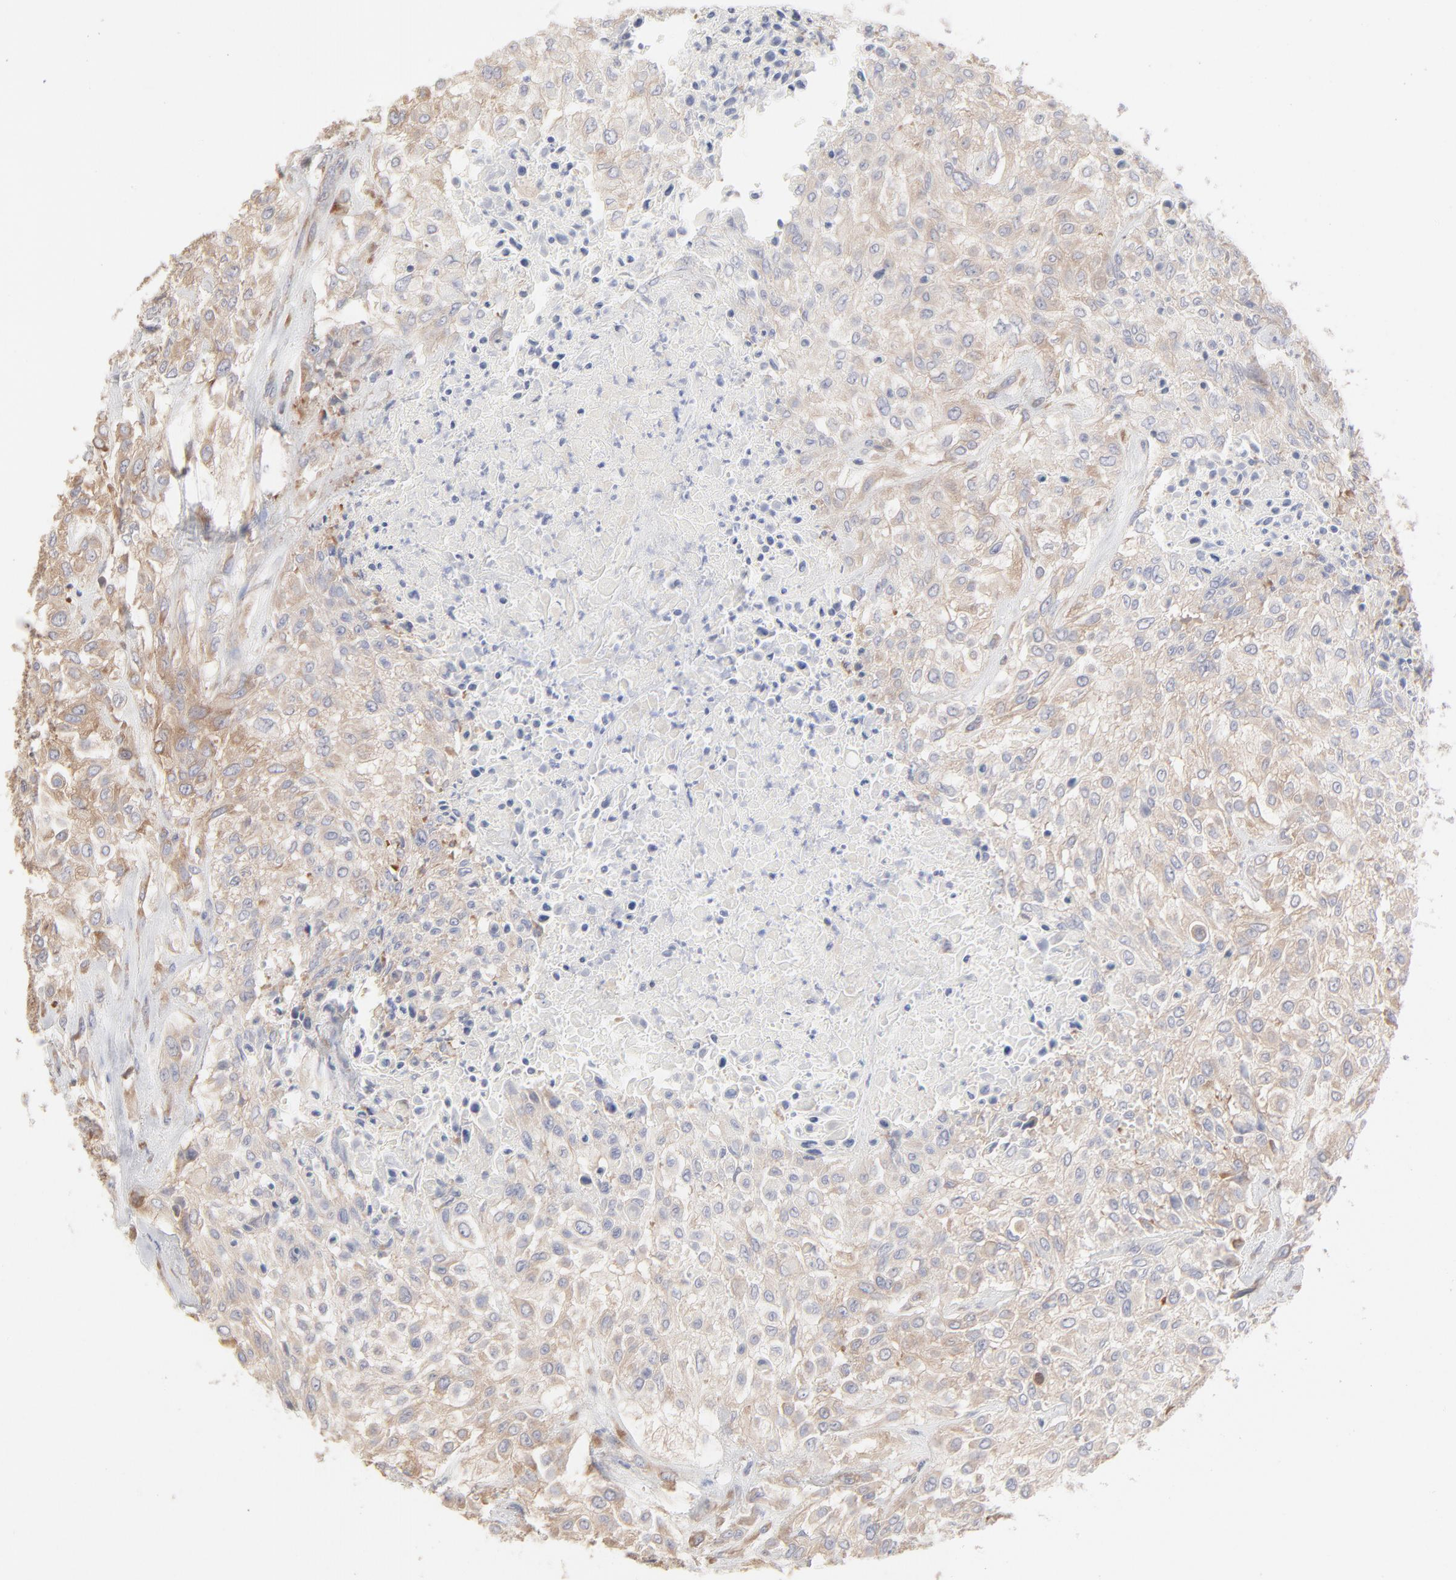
{"staining": {"intensity": "moderate", "quantity": ">75%", "location": "cytoplasmic/membranous"}, "tissue": "urothelial cancer", "cell_type": "Tumor cells", "image_type": "cancer", "snomed": [{"axis": "morphology", "description": "Urothelial carcinoma, High grade"}, {"axis": "topography", "description": "Urinary bladder"}], "caption": "High-magnification brightfield microscopy of urothelial carcinoma (high-grade) stained with DAB (brown) and counterstained with hematoxylin (blue). tumor cells exhibit moderate cytoplasmic/membranous expression is seen in about>75% of cells.", "gene": "RPS21", "patient": {"sex": "male", "age": 57}}